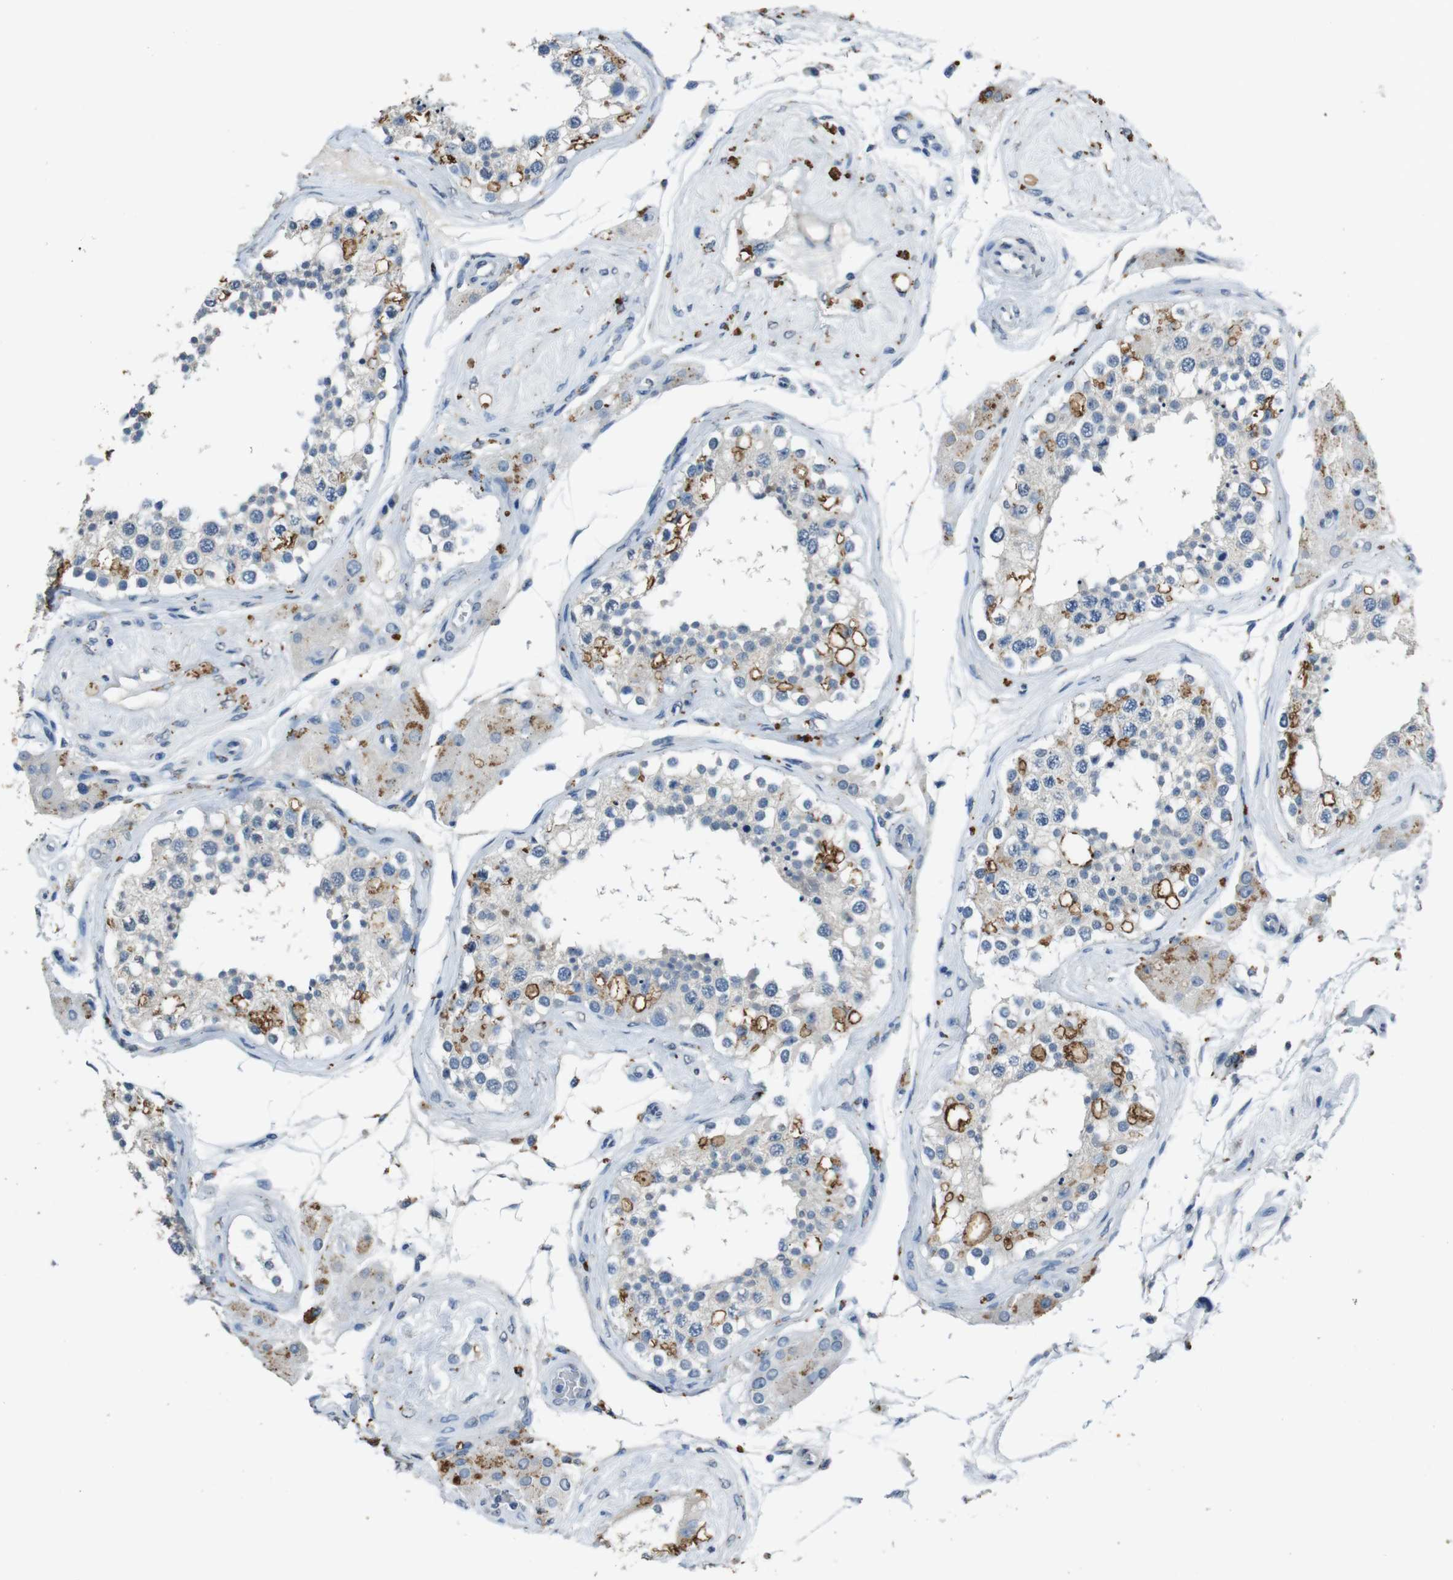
{"staining": {"intensity": "moderate", "quantity": "25%-75%", "location": "cytoplasmic/membranous"}, "tissue": "testis", "cell_type": "Cells in seminiferous ducts", "image_type": "normal", "snomed": [{"axis": "morphology", "description": "Normal tissue, NOS"}, {"axis": "morphology", "description": "Adenocarcinoma, metastatic, NOS"}, {"axis": "topography", "description": "Testis"}], "caption": "Brown immunohistochemical staining in benign human testis exhibits moderate cytoplasmic/membranous positivity in about 25%-75% of cells in seminiferous ducts. (DAB IHC, brown staining for protein, blue staining for nuclei).", "gene": "STBD1", "patient": {"sex": "male", "age": 26}}